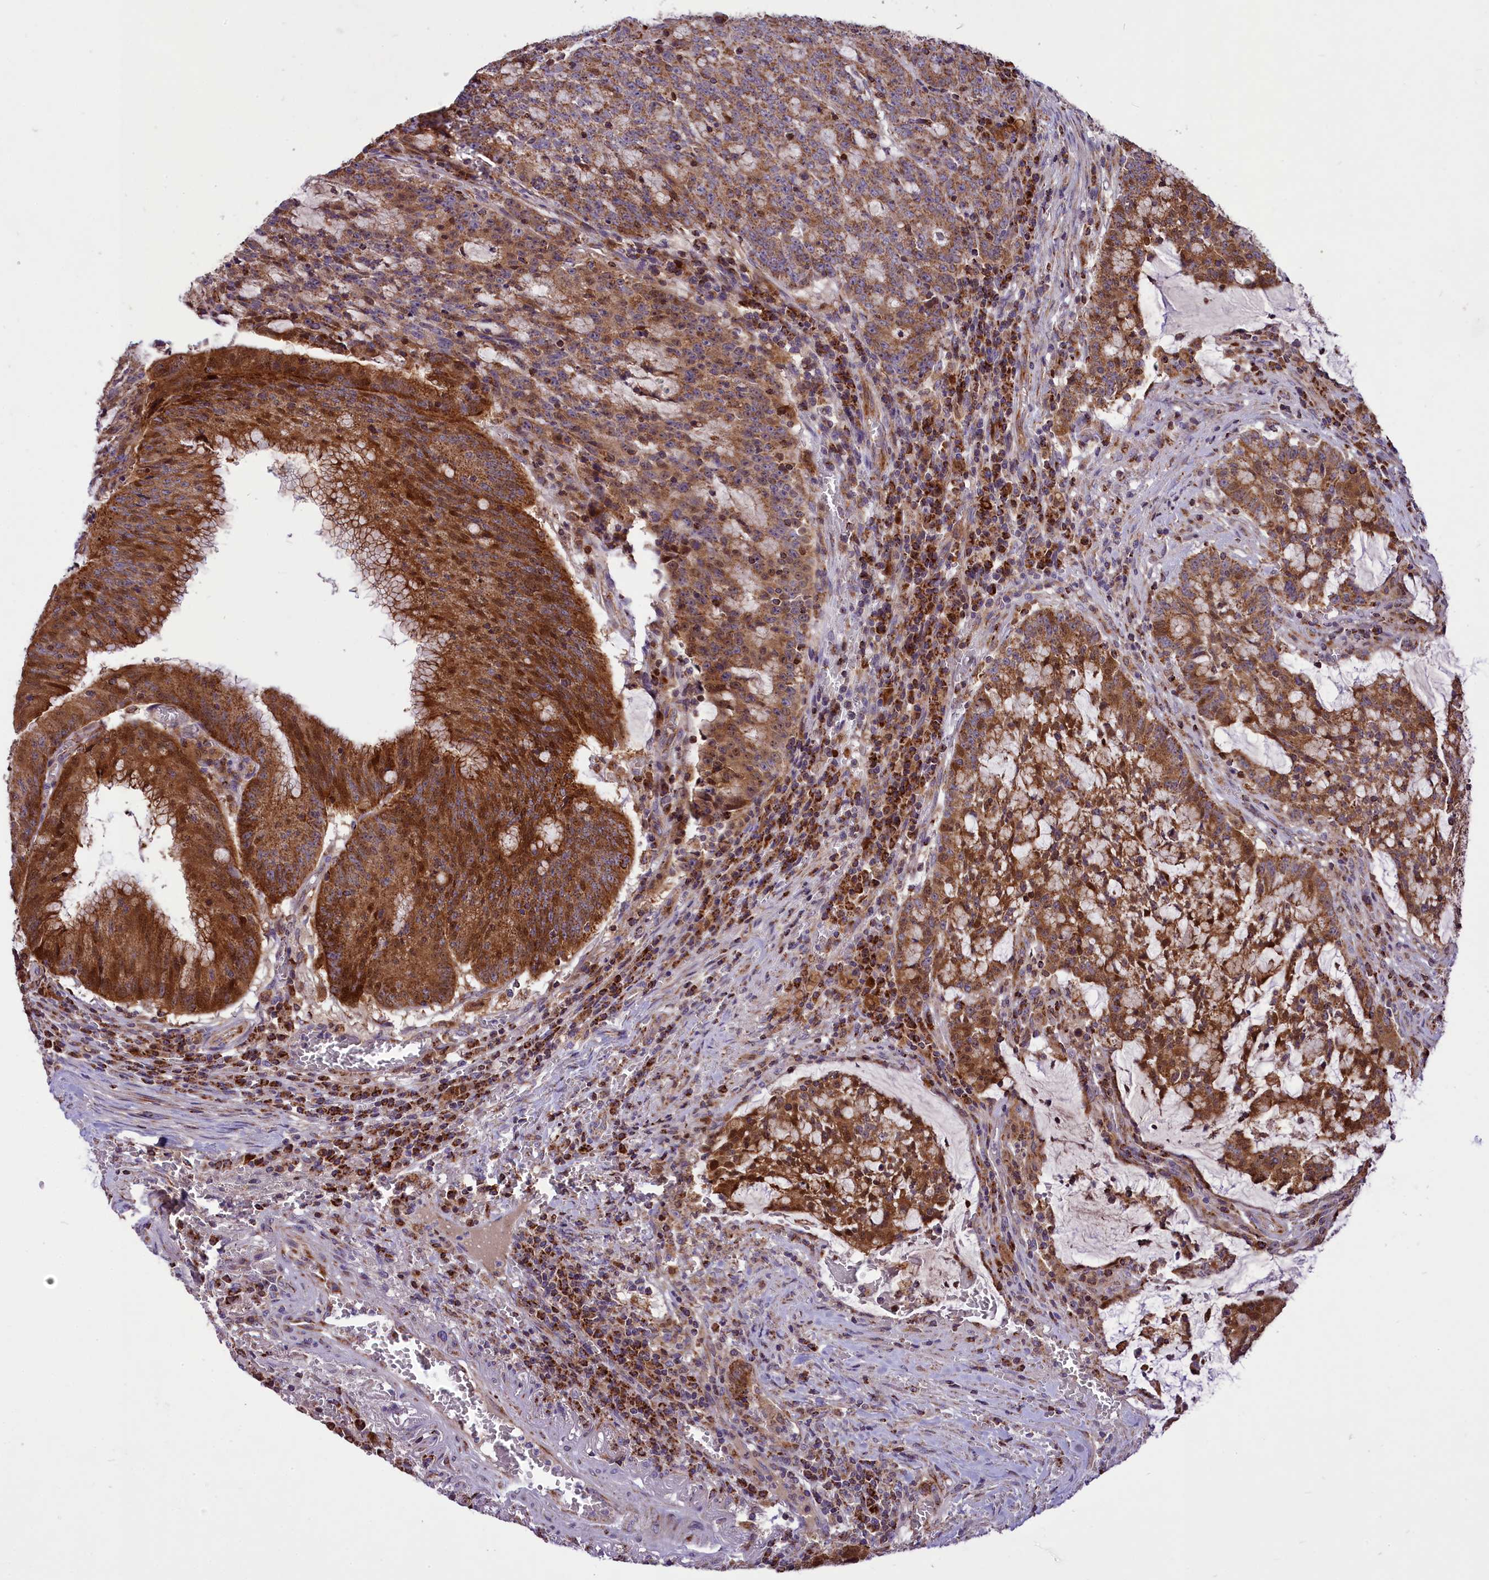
{"staining": {"intensity": "strong", "quantity": ">75%", "location": "cytoplasmic/membranous"}, "tissue": "colorectal cancer", "cell_type": "Tumor cells", "image_type": "cancer", "snomed": [{"axis": "morphology", "description": "Adenocarcinoma, NOS"}, {"axis": "topography", "description": "Rectum"}], "caption": "Immunohistochemical staining of human adenocarcinoma (colorectal) displays high levels of strong cytoplasmic/membranous protein positivity in approximately >75% of tumor cells.", "gene": "COX17", "patient": {"sex": "female", "age": 77}}